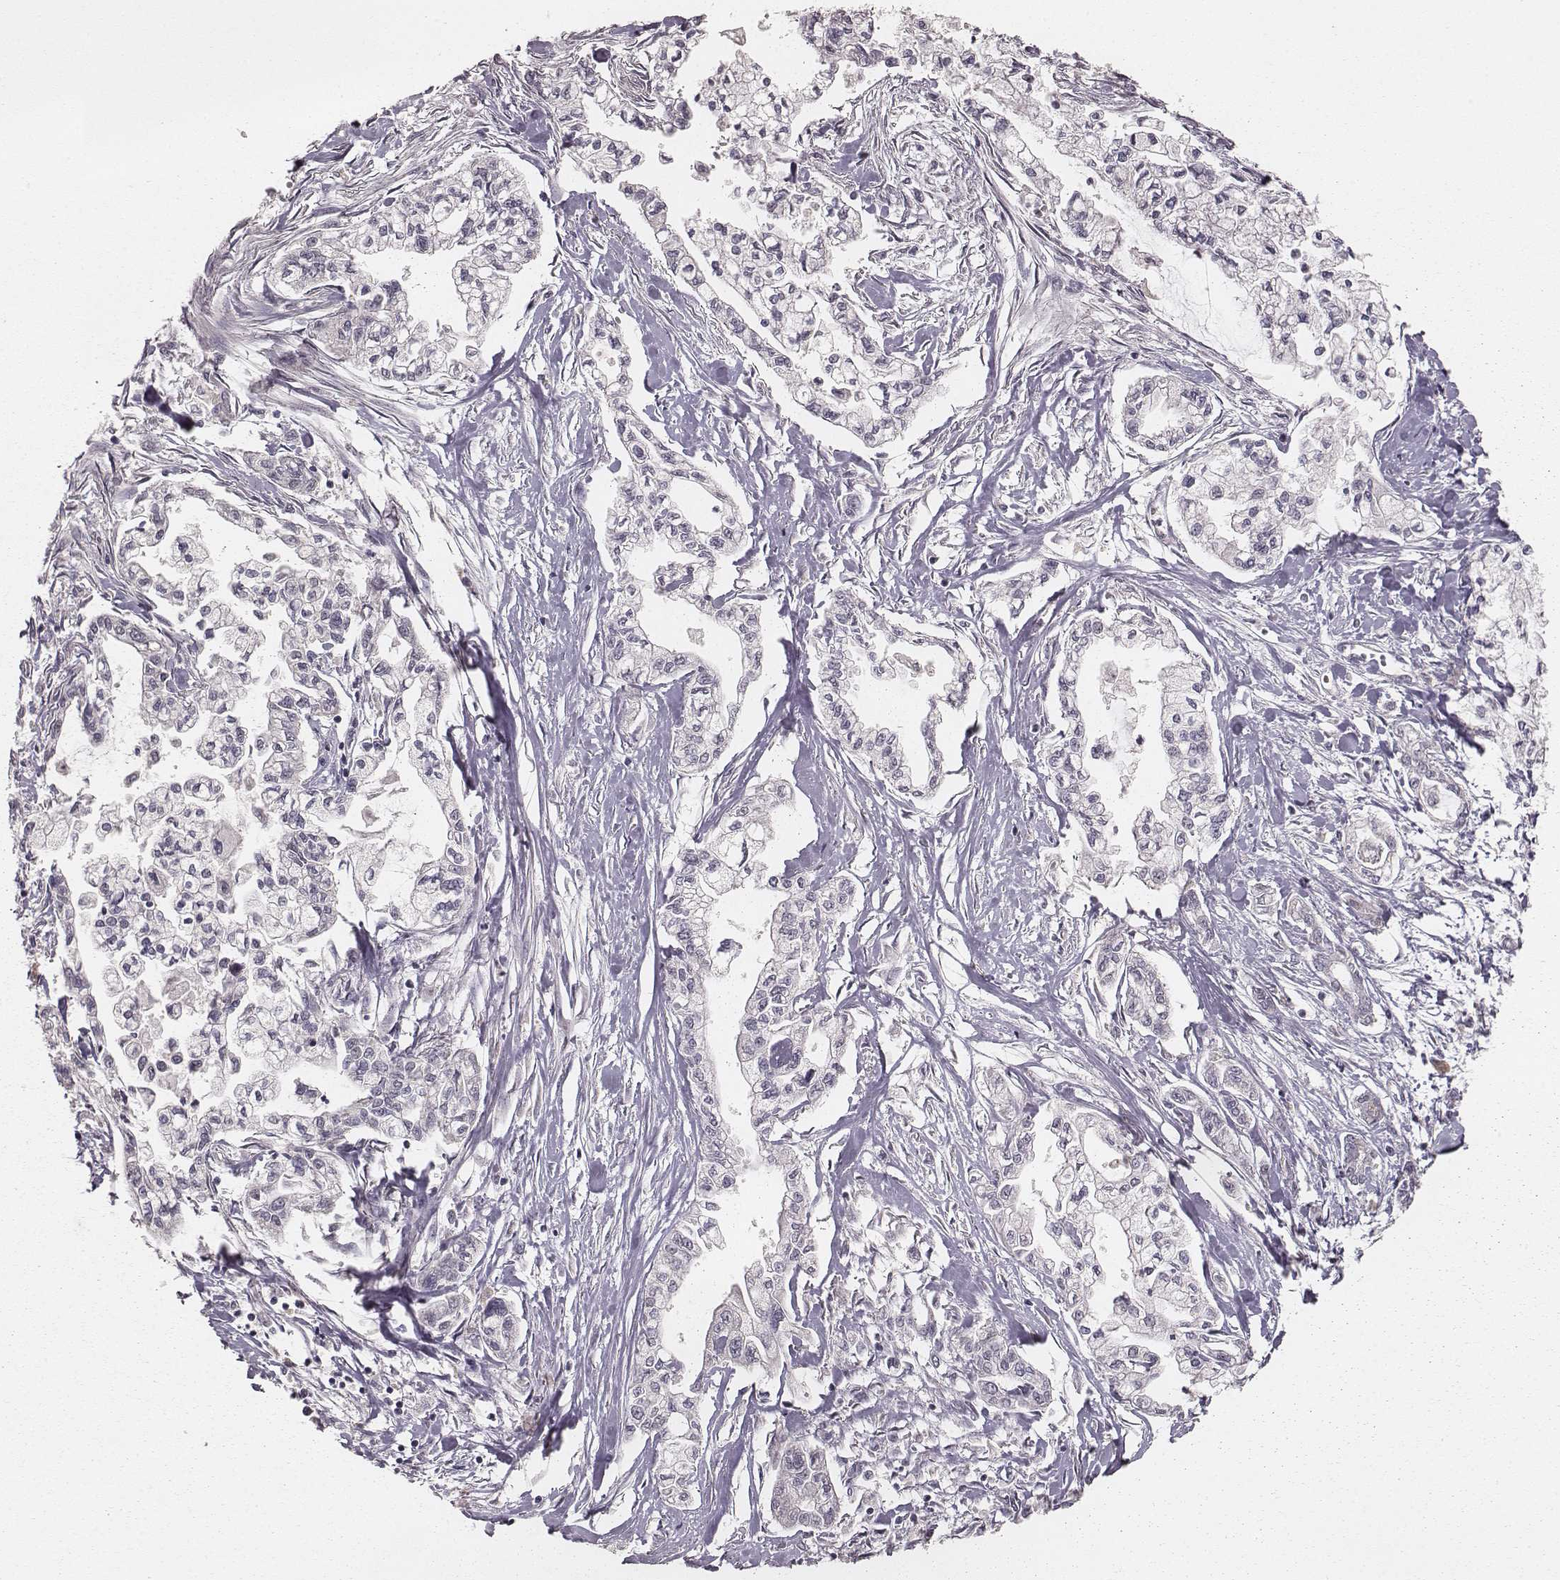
{"staining": {"intensity": "negative", "quantity": "none", "location": "none"}, "tissue": "pancreatic cancer", "cell_type": "Tumor cells", "image_type": "cancer", "snomed": [{"axis": "morphology", "description": "Adenocarcinoma, NOS"}, {"axis": "topography", "description": "Pancreas"}], "caption": "This is a micrograph of IHC staining of pancreatic cancer, which shows no positivity in tumor cells. (DAB (3,3'-diaminobenzidine) IHC, high magnification).", "gene": "LY6K", "patient": {"sex": "male", "age": 54}}